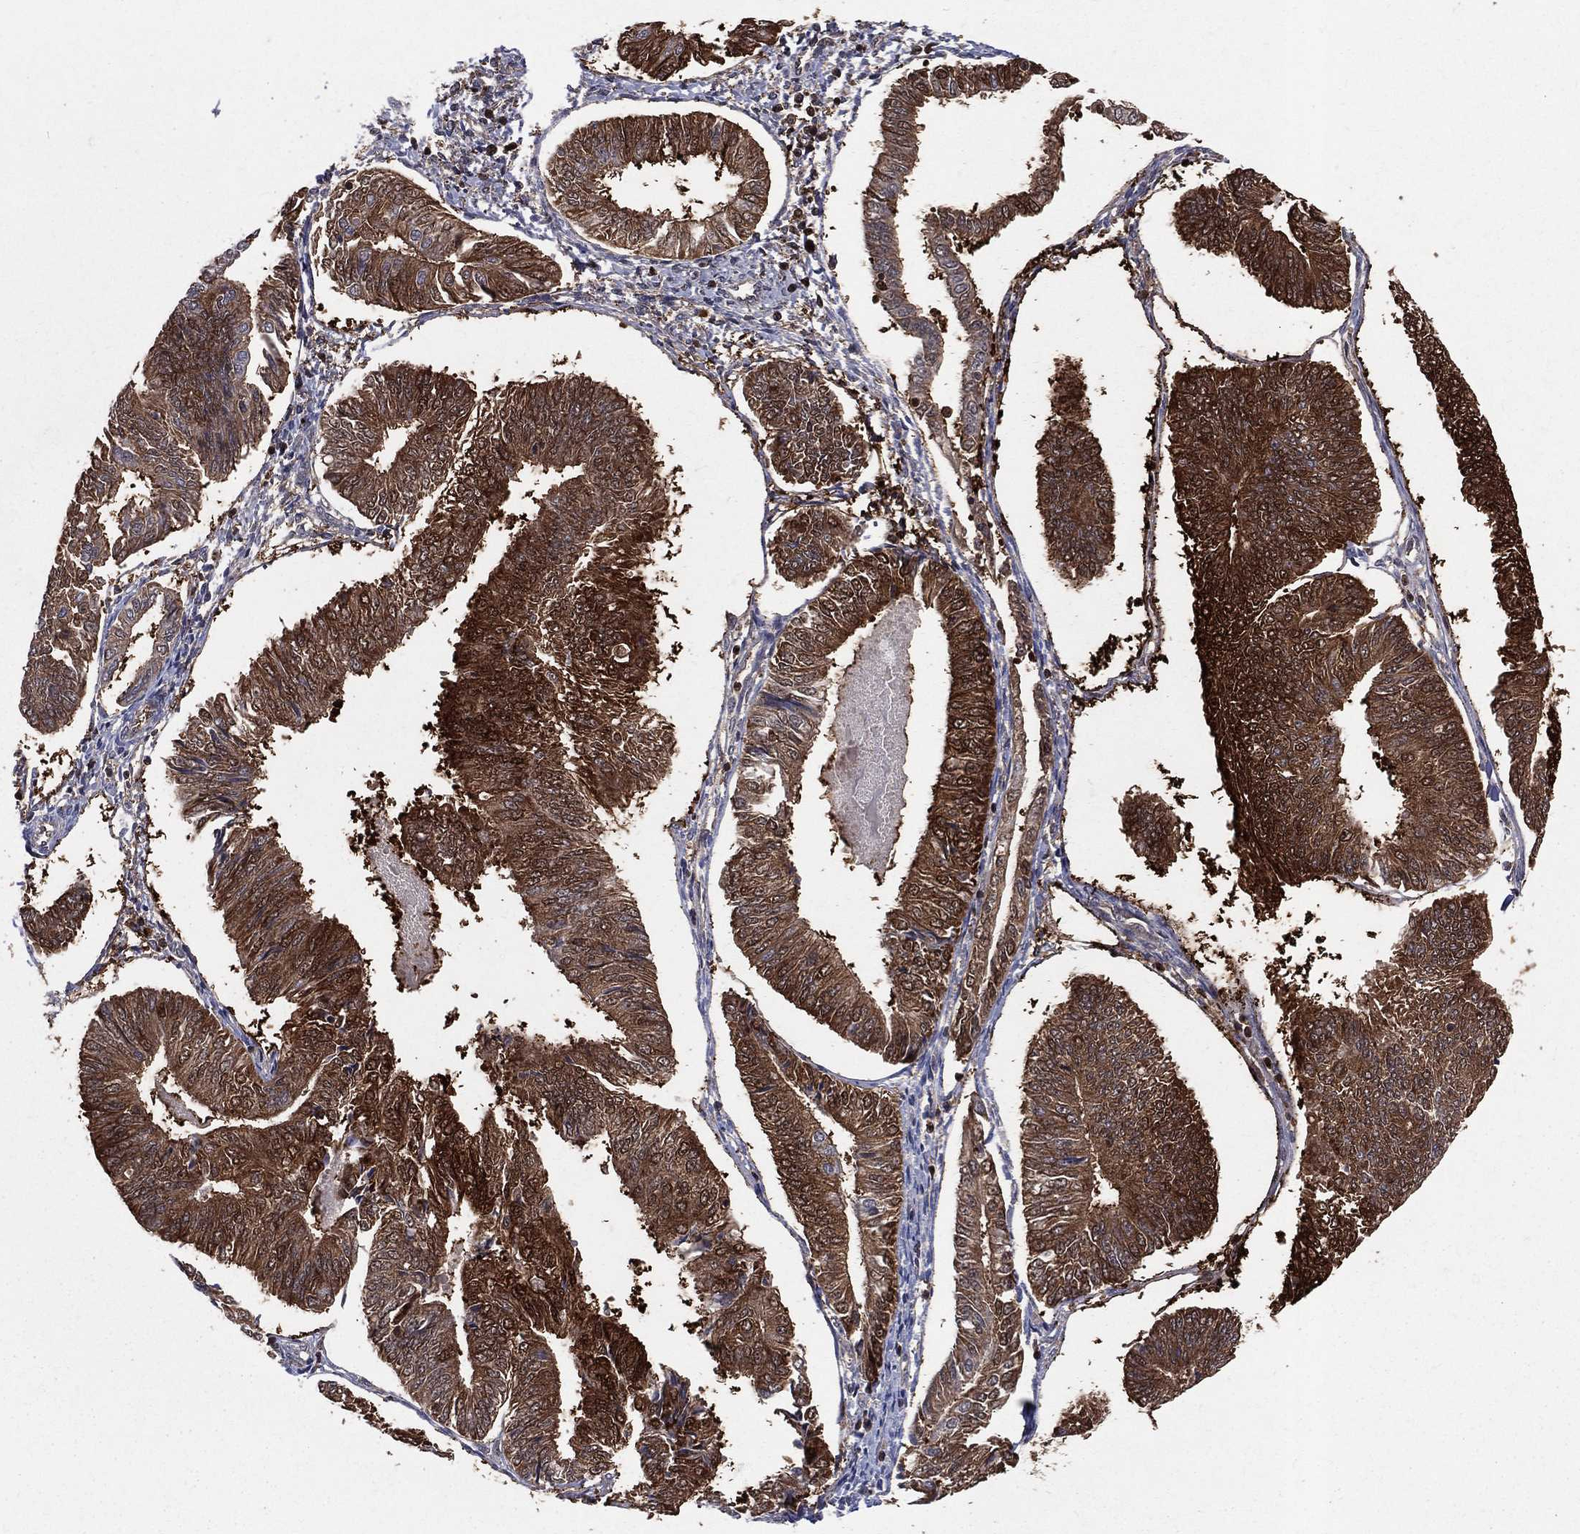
{"staining": {"intensity": "strong", "quantity": "25%-75%", "location": "cytoplasmic/membranous"}, "tissue": "endometrial cancer", "cell_type": "Tumor cells", "image_type": "cancer", "snomed": [{"axis": "morphology", "description": "Adenocarcinoma, NOS"}, {"axis": "topography", "description": "Endometrium"}], "caption": "Endometrial adenocarcinoma stained for a protein demonstrates strong cytoplasmic/membranous positivity in tumor cells.", "gene": "ENO1", "patient": {"sex": "female", "age": 58}}